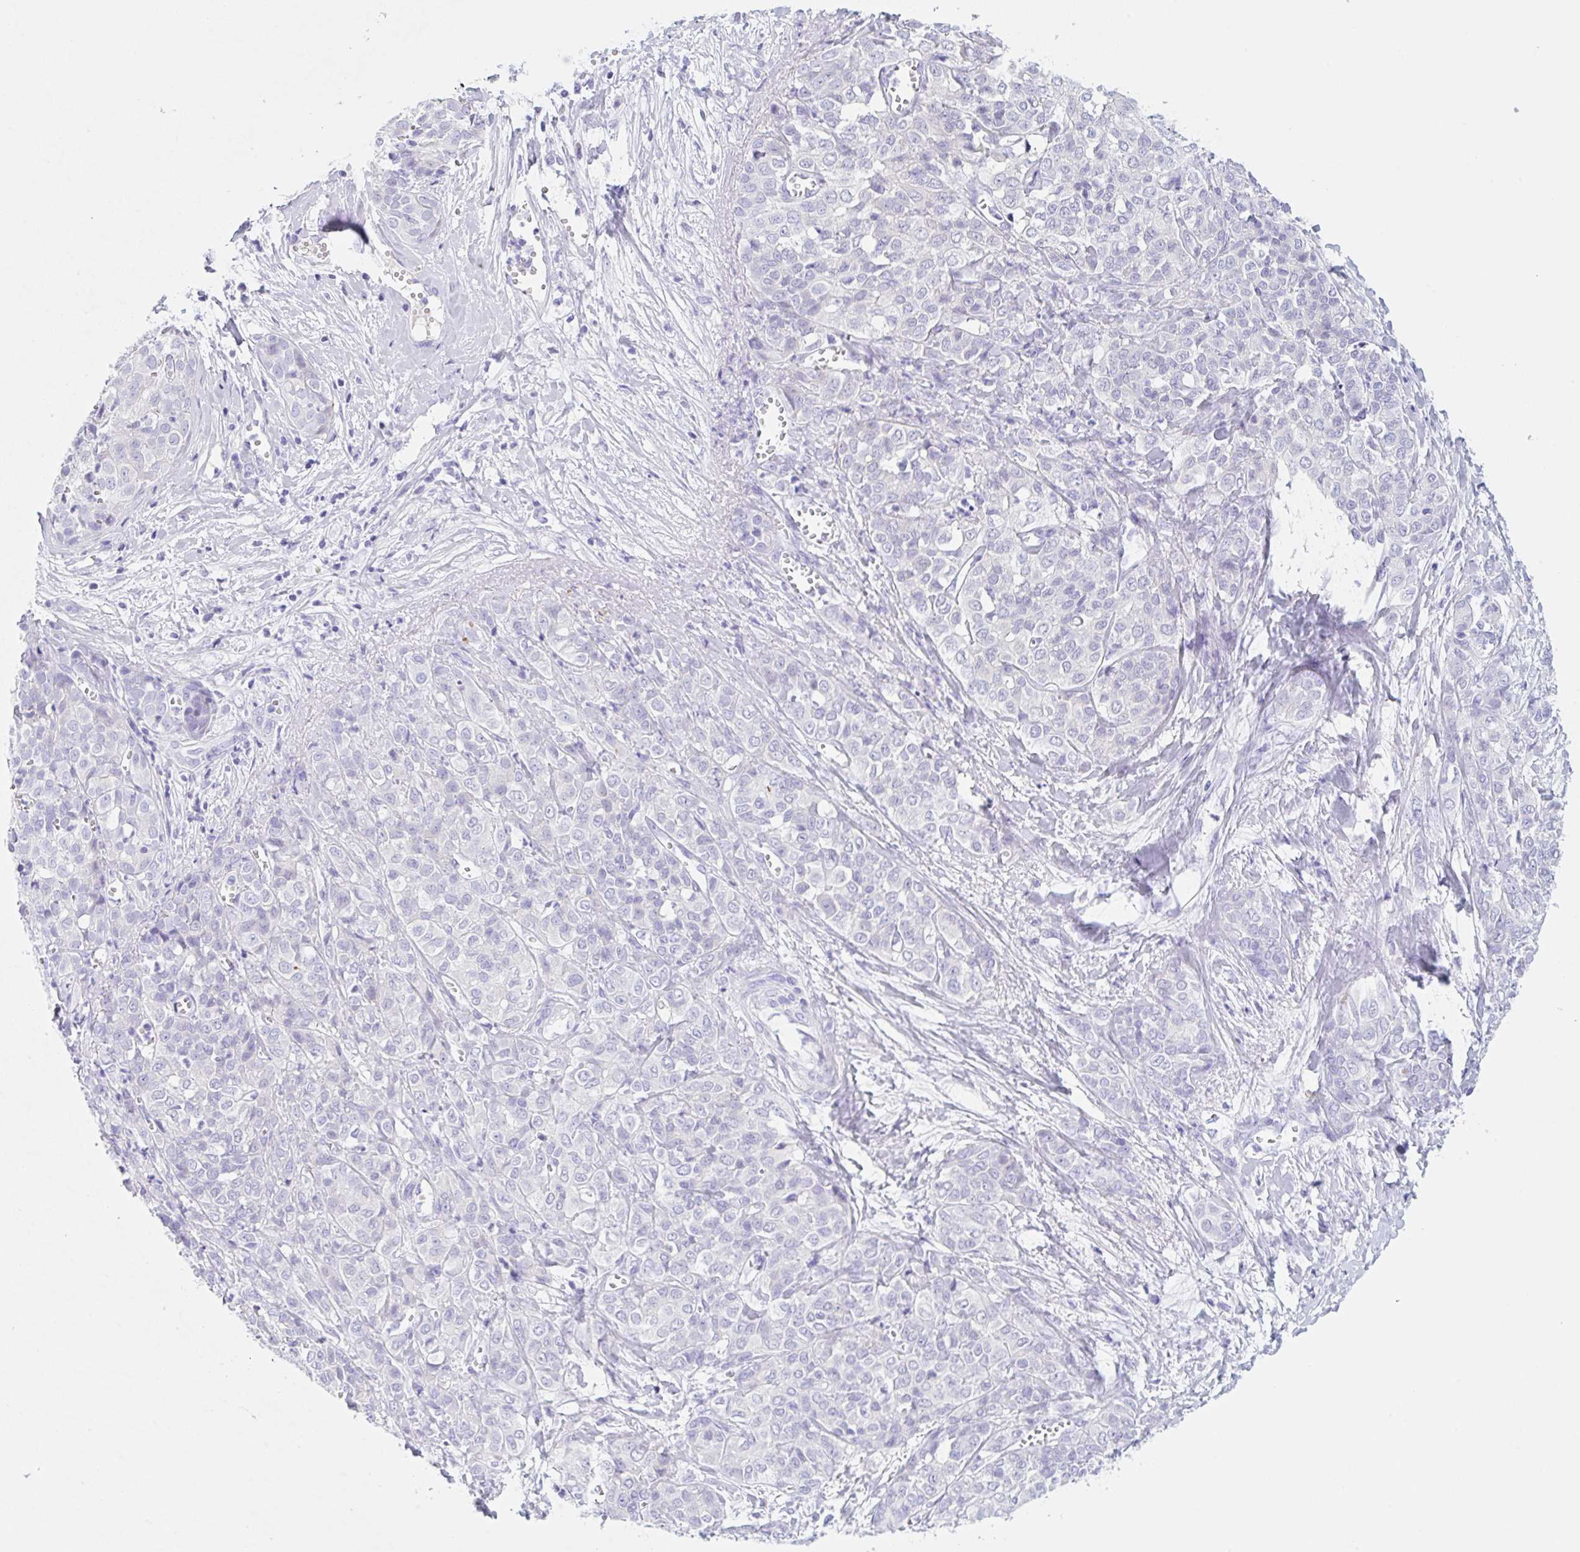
{"staining": {"intensity": "negative", "quantity": "none", "location": "none"}, "tissue": "liver cancer", "cell_type": "Tumor cells", "image_type": "cancer", "snomed": [{"axis": "morphology", "description": "Cholangiocarcinoma"}, {"axis": "topography", "description": "Liver"}], "caption": "Immunohistochemistry (IHC) of liver cancer displays no expression in tumor cells.", "gene": "KLK8", "patient": {"sex": "female", "age": 77}}